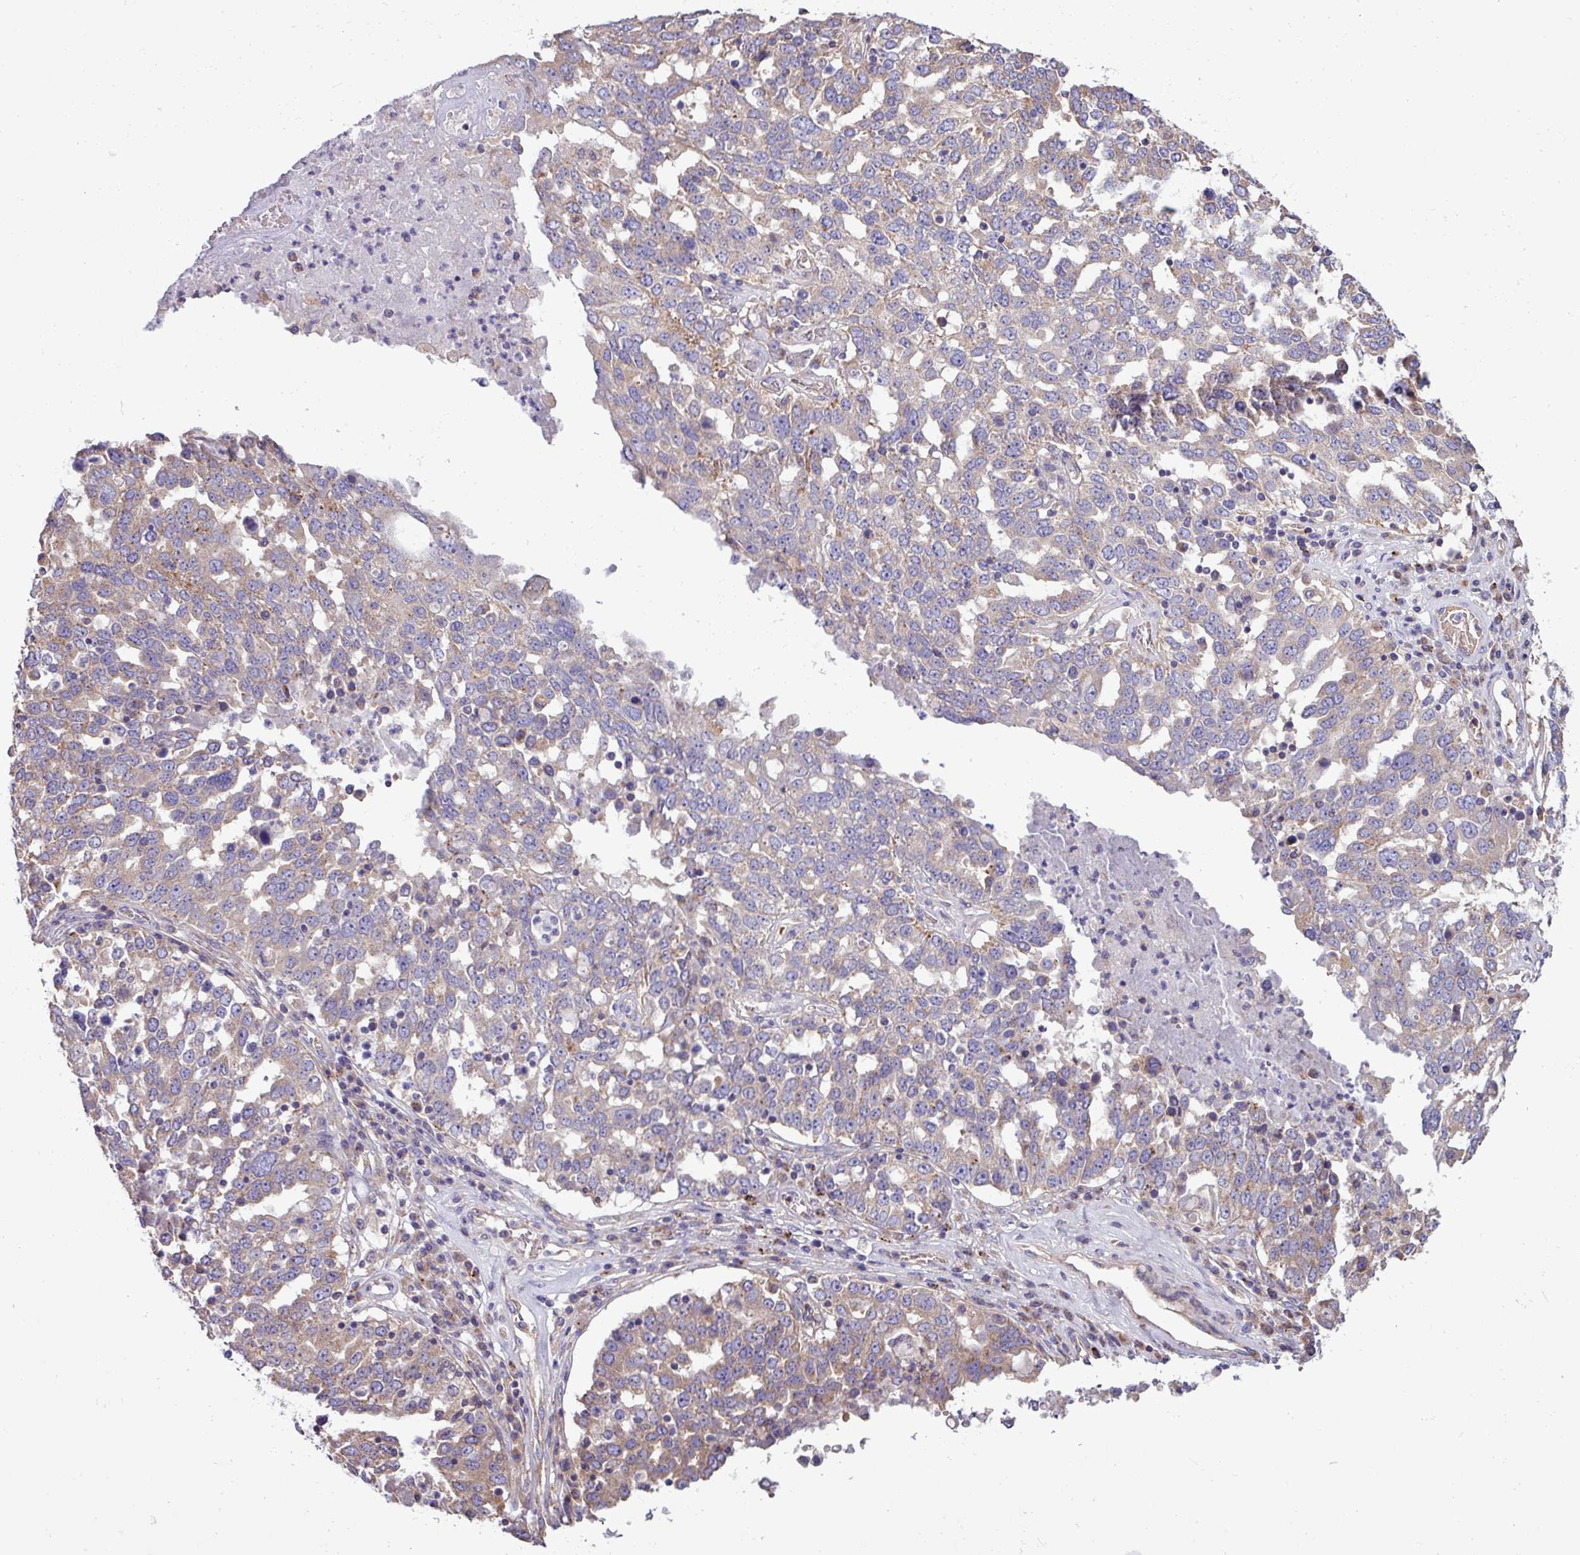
{"staining": {"intensity": "moderate", "quantity": "<25%", "location": "cytoplasmic/membranous"}, "tissue": "ovarian cancer", "cell_type": "Tumor cells", "image_type": "cancer", "snomed": [{"axis": "morphology", "description": "Carcinoma, endometroid"}, {"axis": "topography", "description": "Ovary"}], "caption": "Ovarian endometroid carcinoma stained with immunohistochemistry displays moderate cytoplasmic/membranous expression in about <25% of tumor cells.", "gene": "PPM1J", "patient": {"sex": "female", "age": 62}}